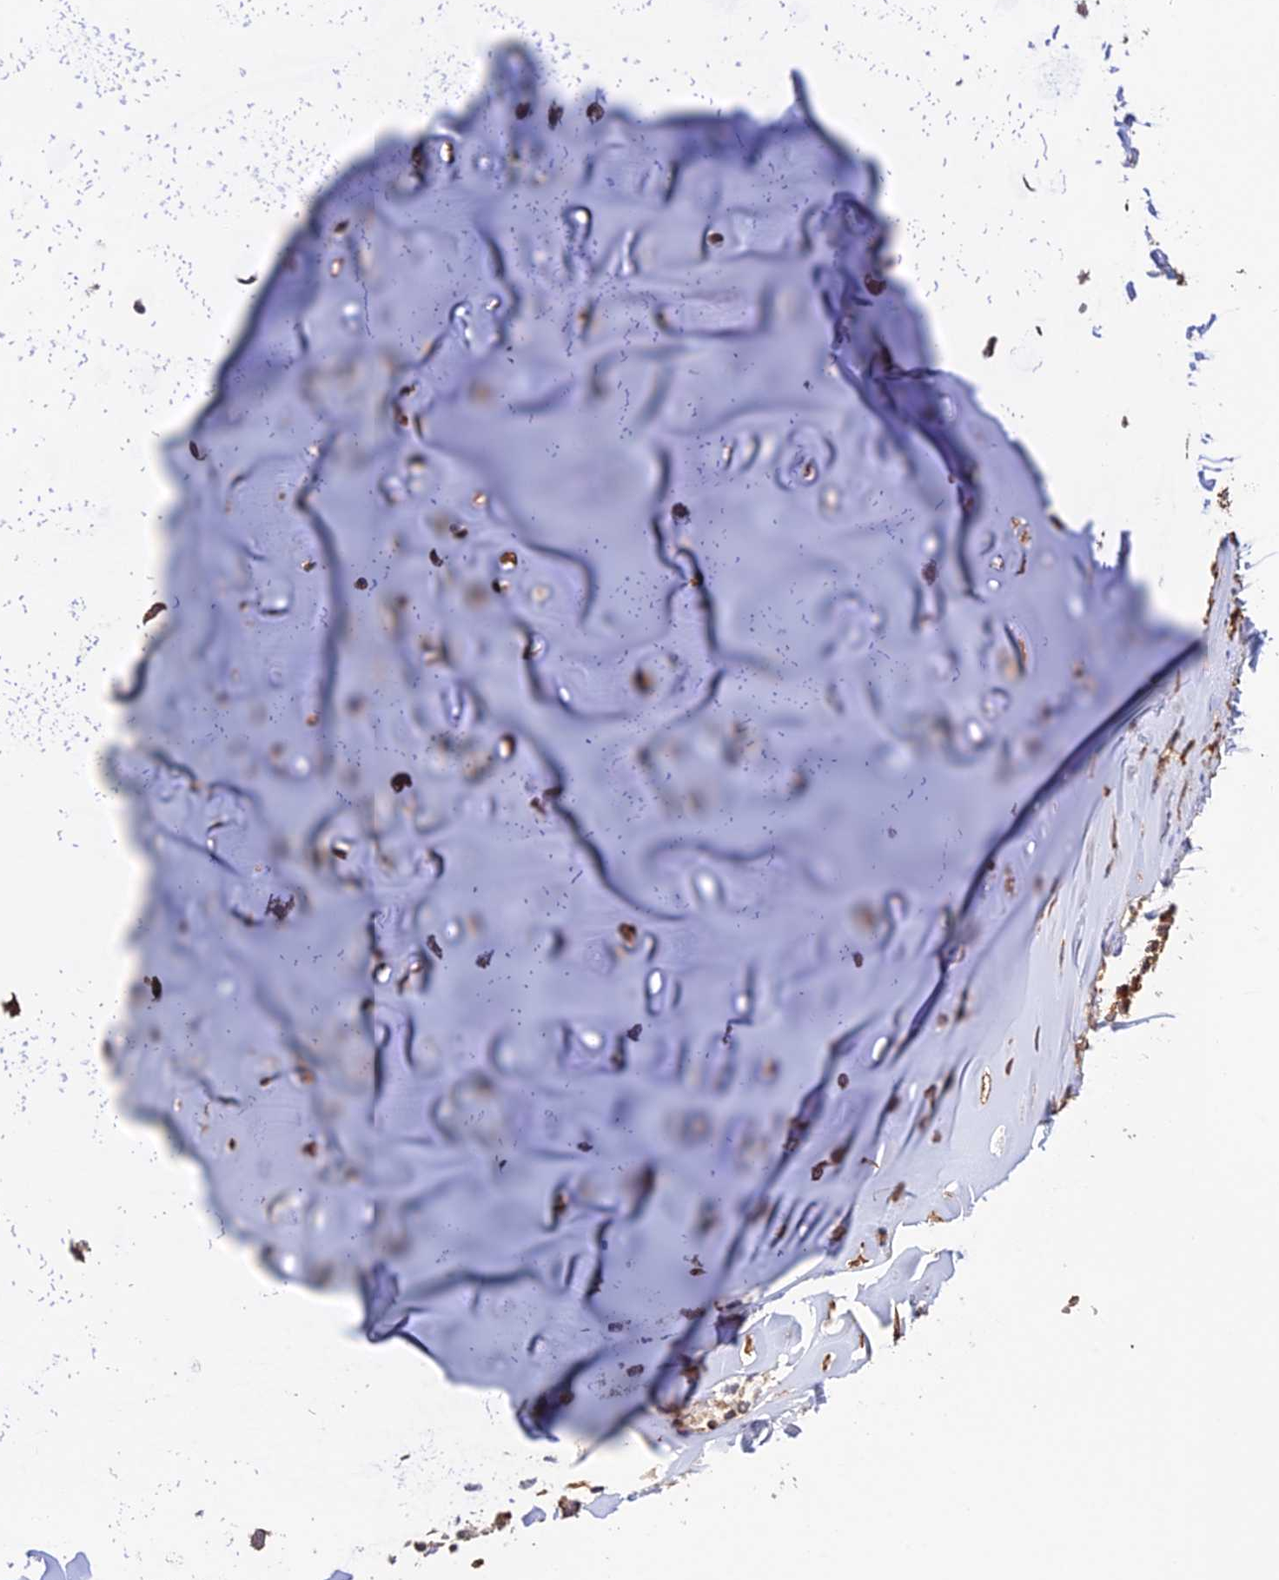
{"staining": {"intensity": "strong", "quantity": ">75%", "location": "cytoplasmic/membranous"}, "tissue": "adipose tissue", "cell_type": "Adipocytes", "image_type": "normal", "snomed": [{"axis": "morphology", "description": "Normal tissue, NOS"}, {"axis": "morphology", "description": "Basal cell carcinoma"}, {"axis": "topography", "description": "Cartilage tissue"}, {"axis": "topography", "description": "Nasopharynx"}, {"axis": "topography", "description": "Oral tissue"}], "caption": "Adipose tissue stained with a brown dye demonstrates strong cytoplasmic/membranous positive staining in approximately >75% of adipocytes.", "gene": "CREBL2", "patient": {"sex": "female", "age": 77}}